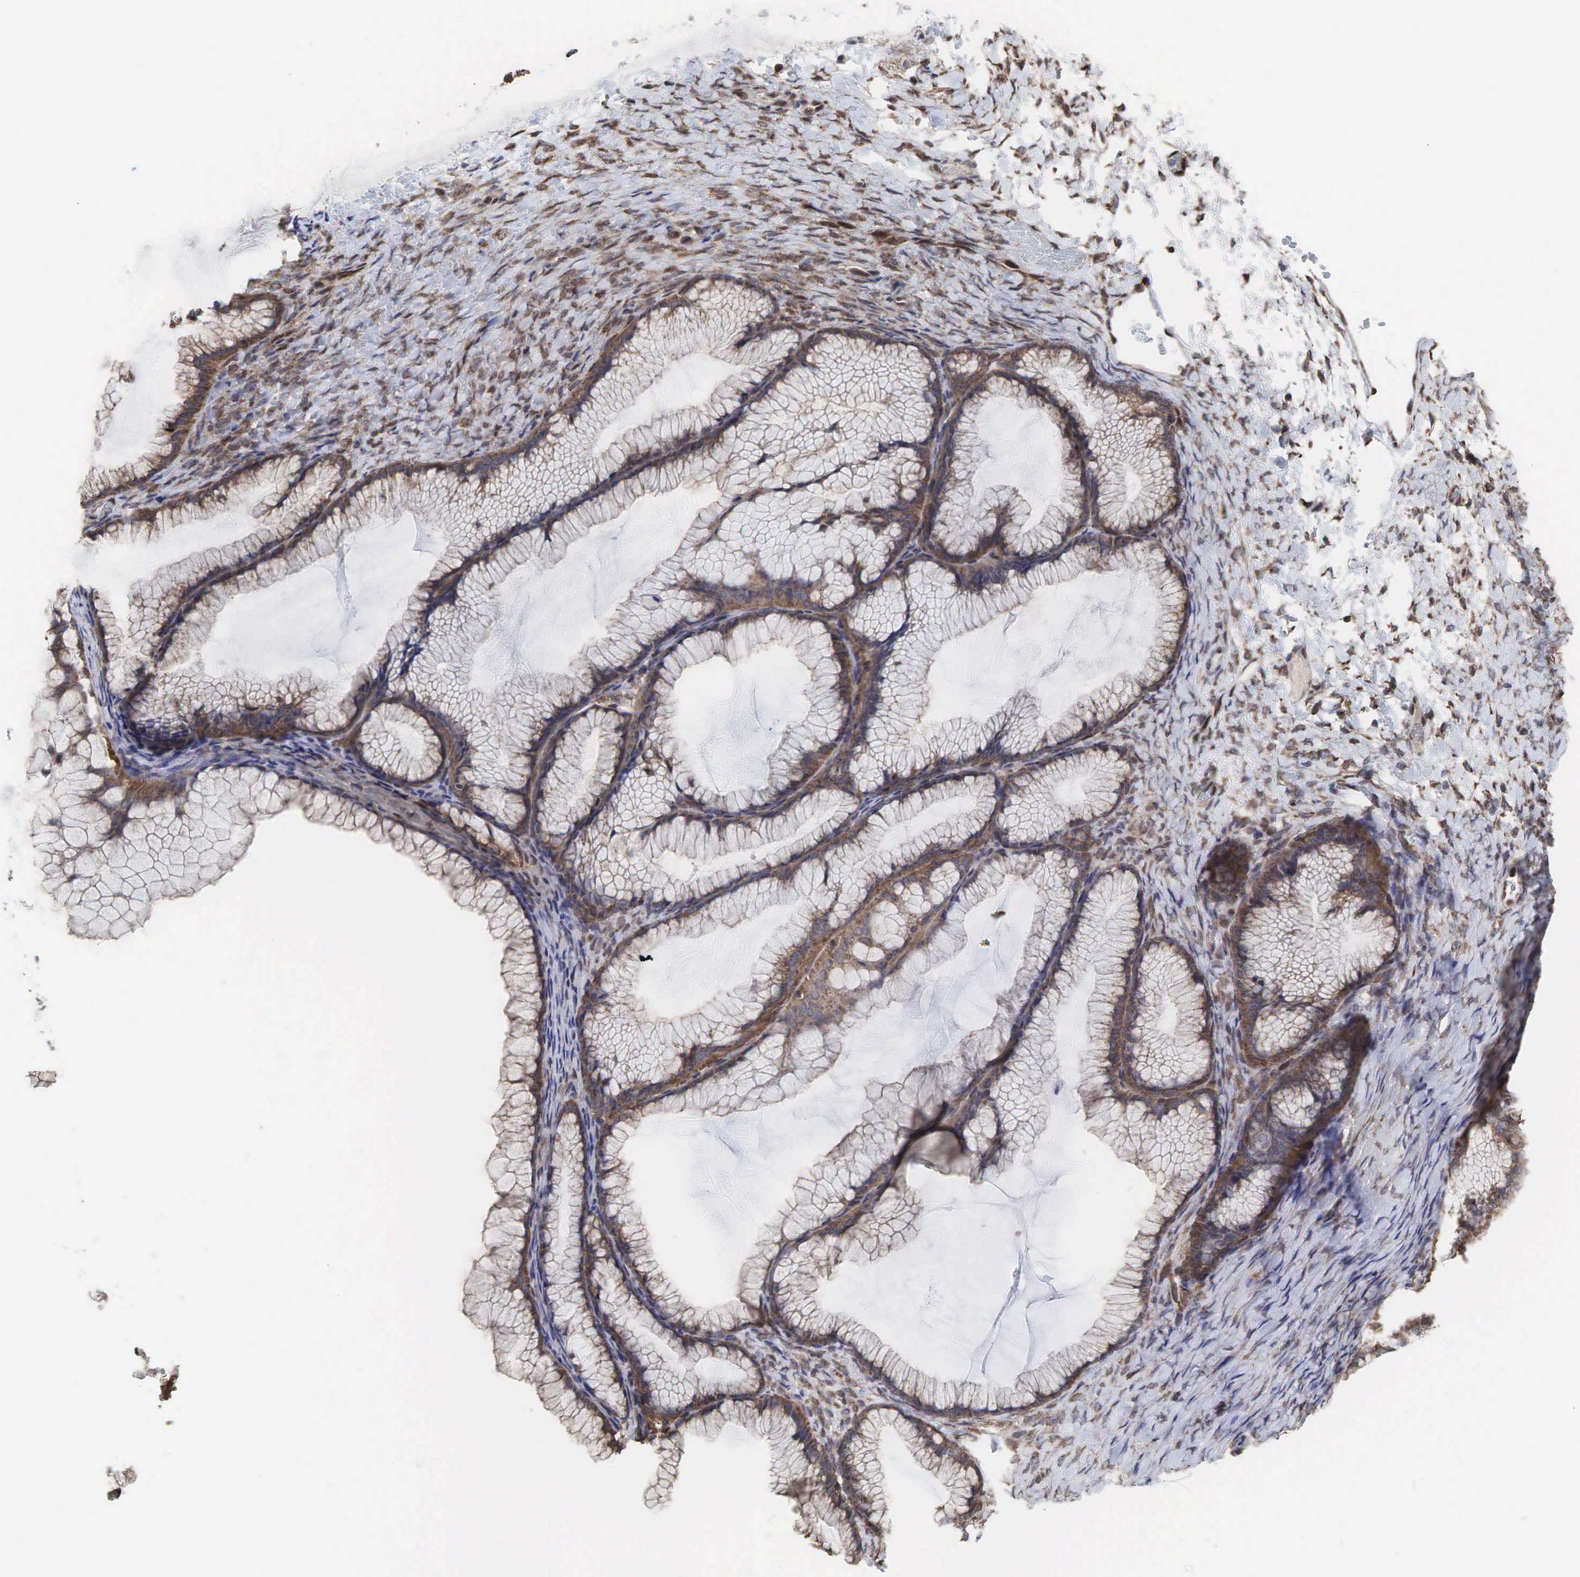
{"staining": {"intensity": "weak", "quantity": ">75%", "location": "cytoplasmic/membranous"}, "tissue": "ovarian cancer", "cell_type": "Tumor cells", "image_type": "cancer", "snomed": [{"axis": "morphology", "description": "Cystadenocarcinoma, mucinous, NOS"}, {"axis": "topography", "description": "Ovary"}], "caption": "High-power microscopy captured an immunohistochemistry (IHC) histopathology image of mucinous cystadenocarcinoma (ovarian), revealing weak cytoplasmic/membranous expression in approximately >75% of tumor cells.", "gene": "PABPC5", "patient": {"sex": "female", "age": 41}}